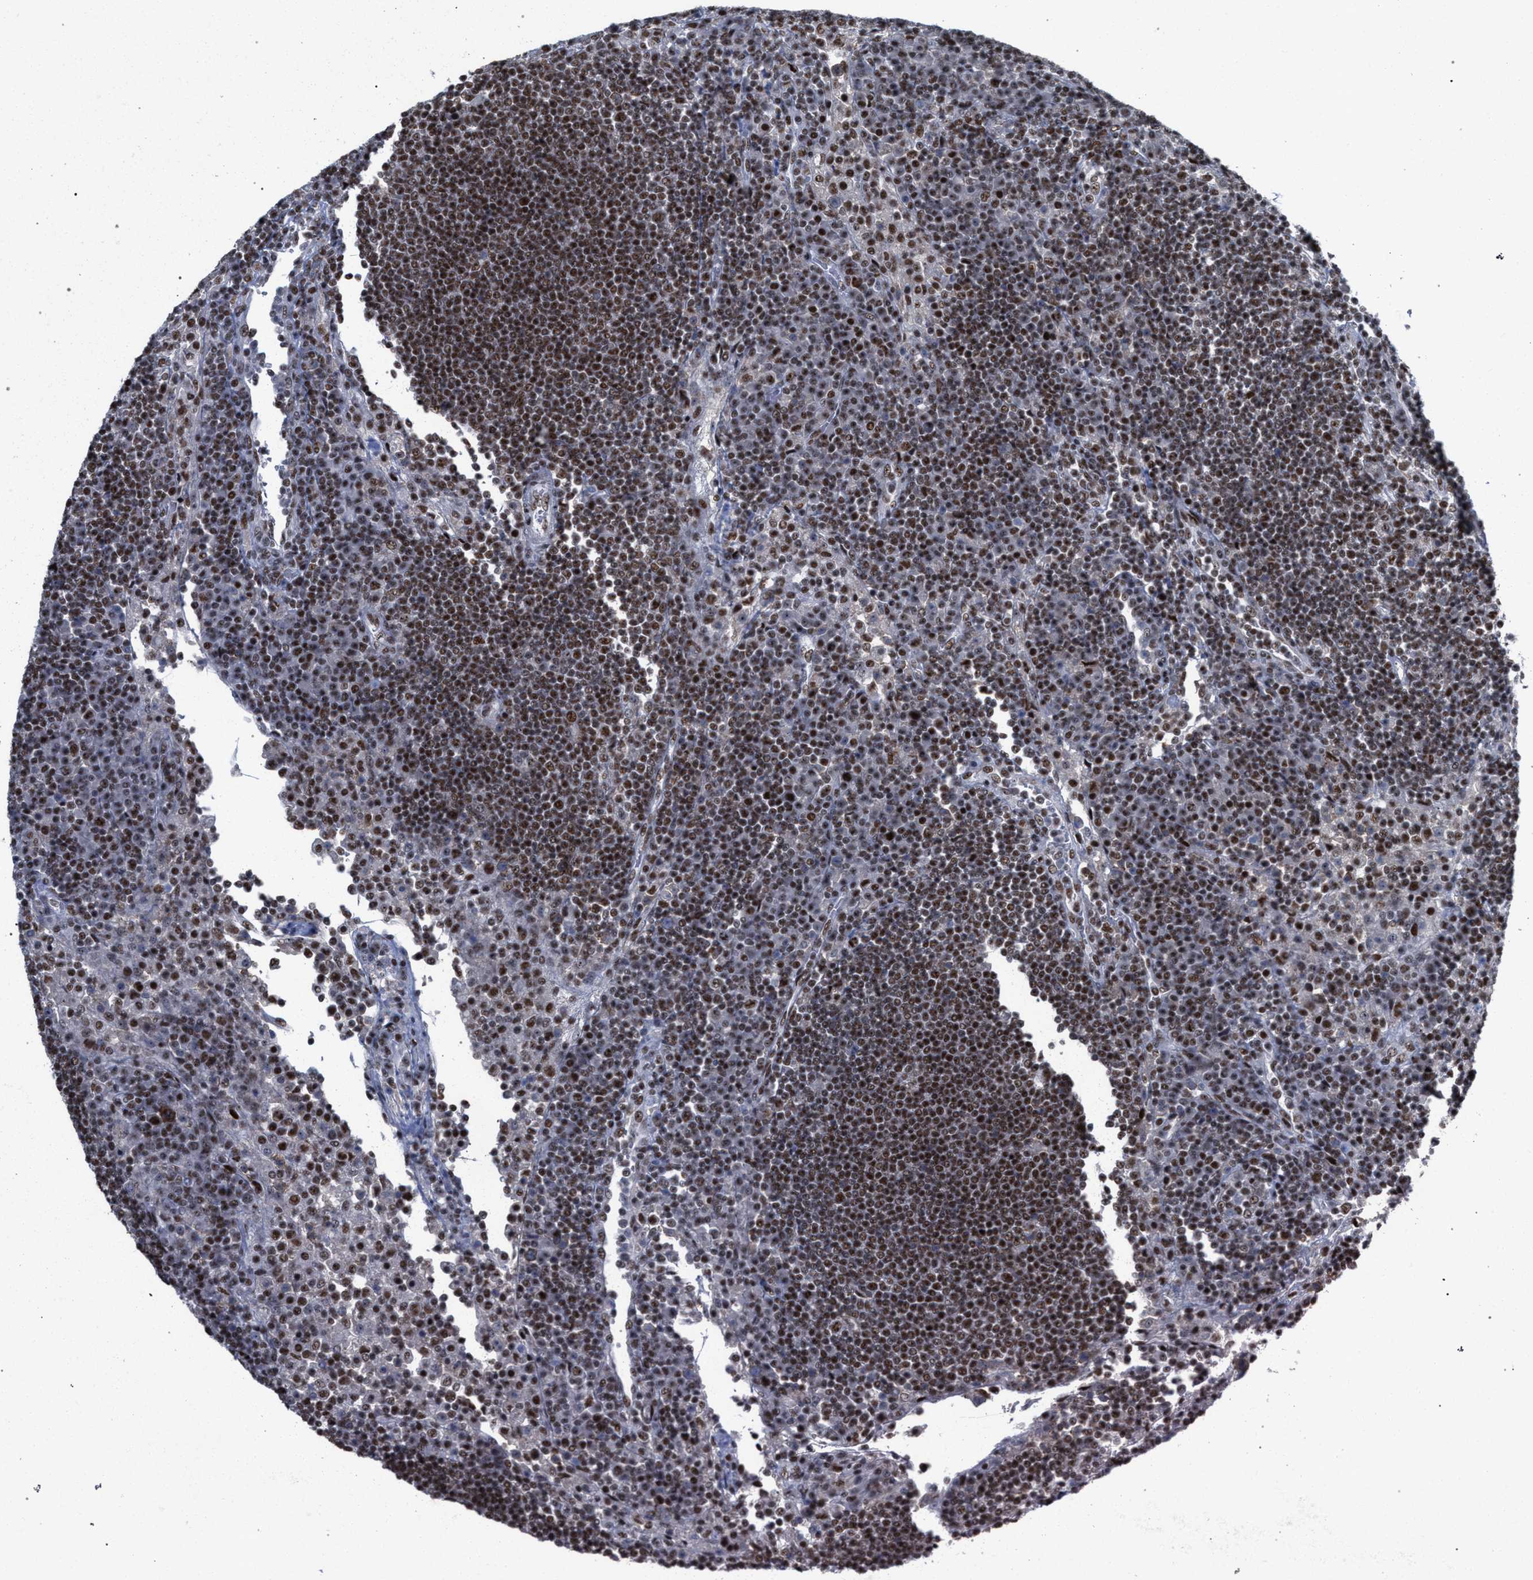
{"staining": {"intensity": "strong", "quantity": ">75%", "location": "nuclear"}, "tissue": "lymph node", "cell_type": "Germinal center cells", "image_type": "normal", "snomed": [{"axis": "morphology", "description": "Normal tissue, NOS"}, {"axis": "topography", "description": "Lymph node"}], "caption": "Germinal center cells reveal strong nuclear positivity in approximately >75% of cells in benign lymph node.", "gene": "SCAF4", "patient": {"sex": "female", "age": 53}}